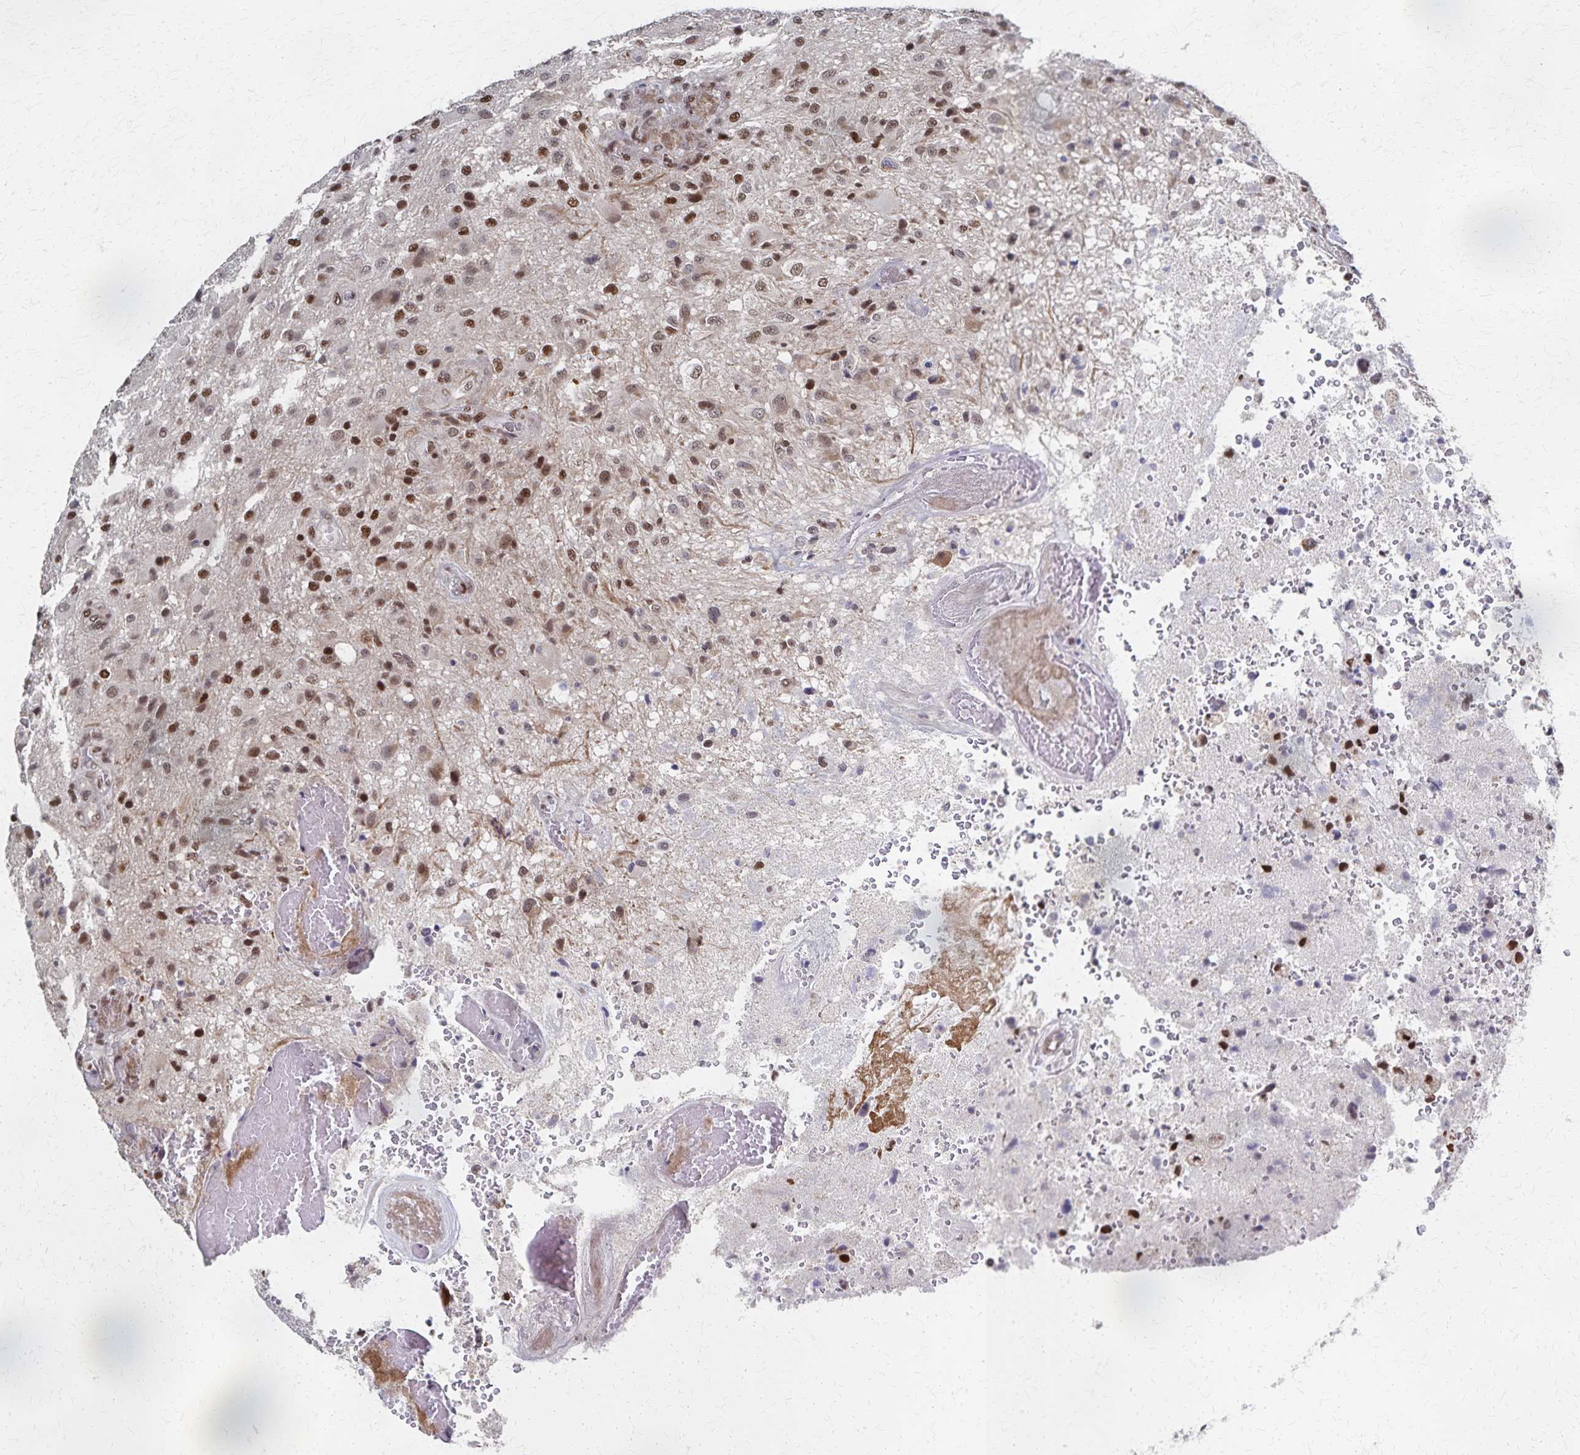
{"staining": {"intensity": "moderate", "quantity": ">75%", "location": "nuclear"}, "tissue": "glioma", "cell_type": "Tumor cells", "image_type": "cancer", "snomed": [{"axis": "morphology", "description": "Glioma, malignant, High grade"}, {"axis": "topography", "description": "Brain"}], "caption": "Glioma stained with DAB (3,3'-diaminobenzidine) immunohistochemistry demonstrates medium levels of moderate nuclear staining in about >75% of tumor cells. The protein is shown in brown color, while the nuclei are stained blue.", "gene": "GTF2B", "patient": {"sex": "male", "age": 53}}